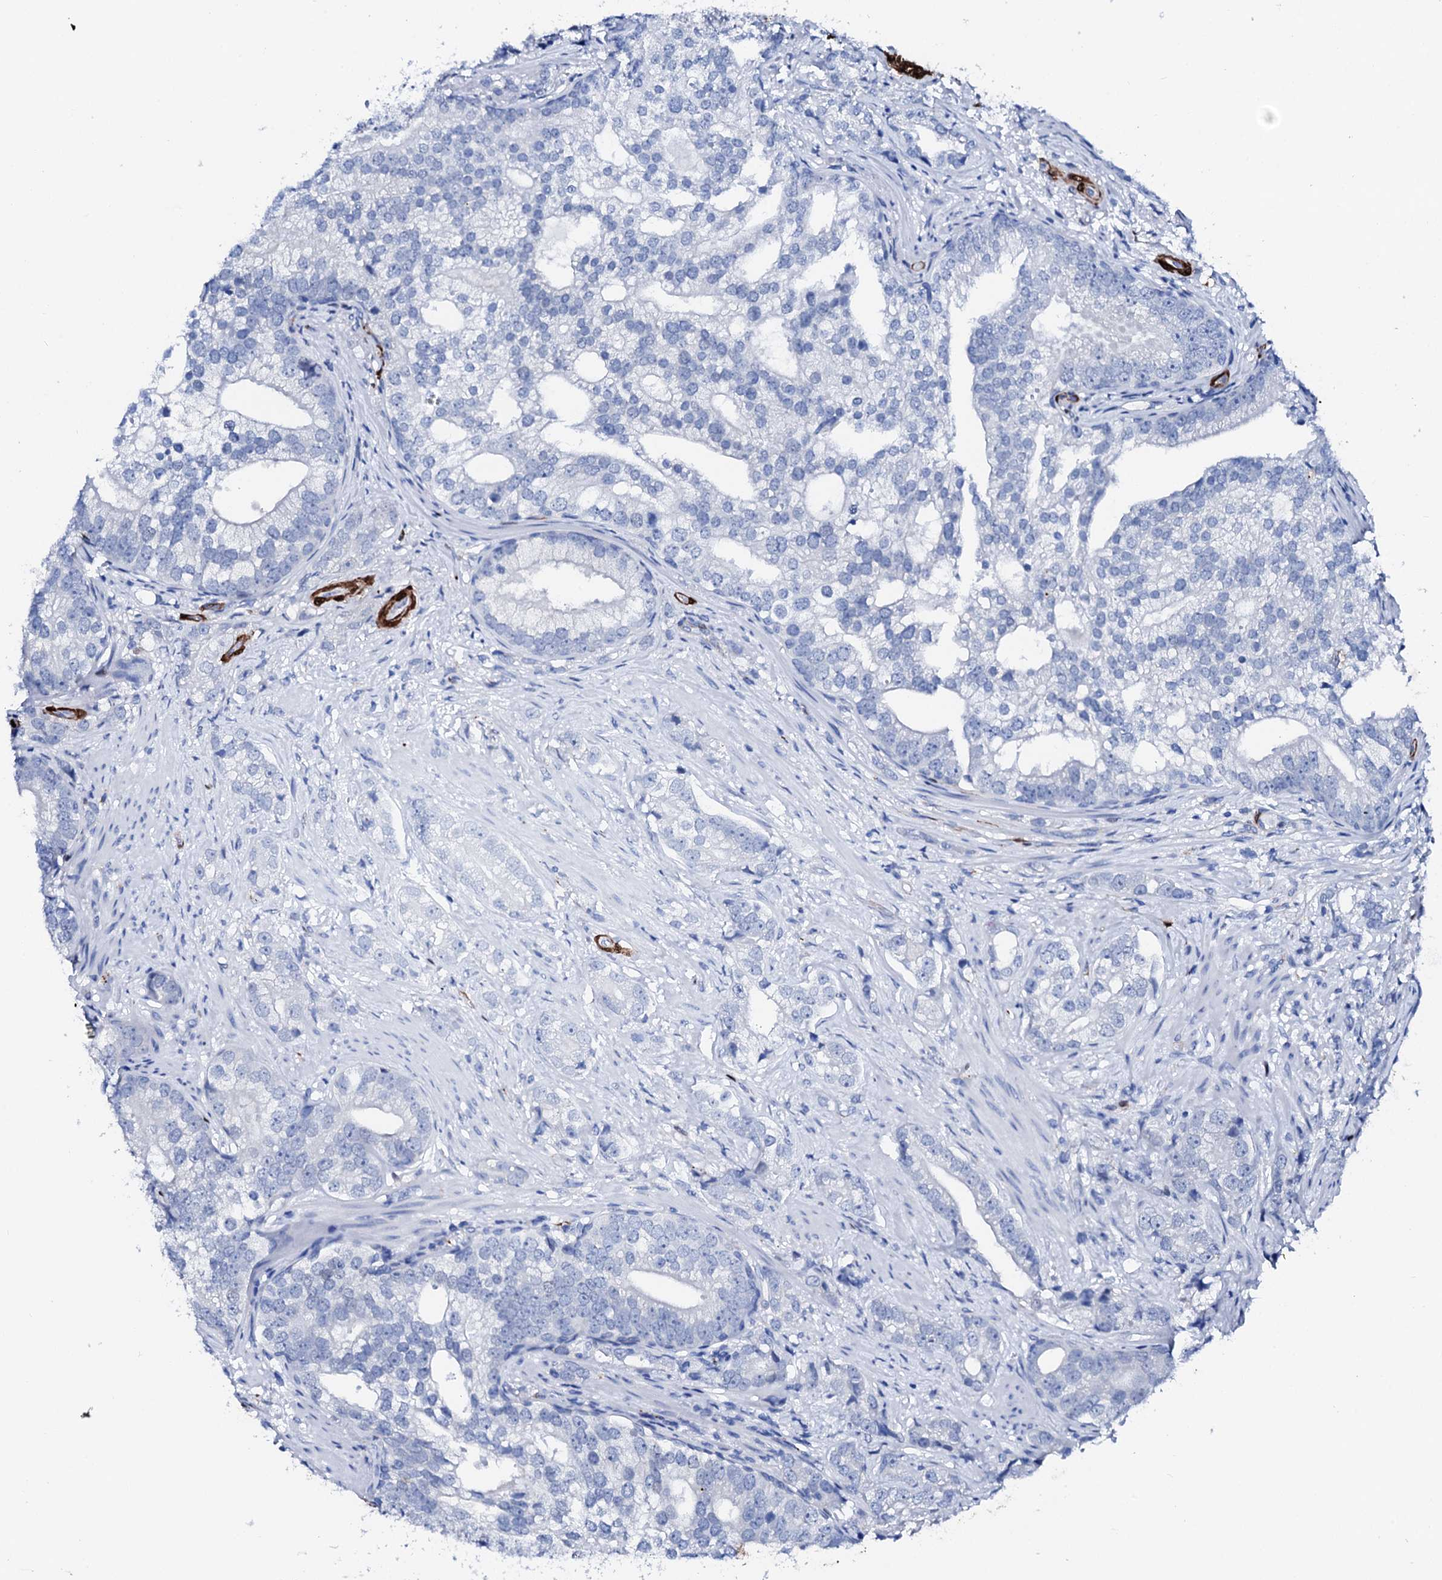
{"staining": {"intensity": "negative", "quantity": "none", "location": "none"}, "tissue": "prostate cancer", "cell_type": "Tumor cells", "image_type": "cancer", "snomed": [{"axis": "morphology", "description": "Adenocarcinoma, High grade"}, {"axis": "topography", "description": "Prostate"}], "caption": "Prostate adenocarcinoma (high-grade) was stained to show a protein in brown. There is no significant positivity in tumor cells.", "gene": "NRIP2", "patient": {"sex": "male", "age": 75}}